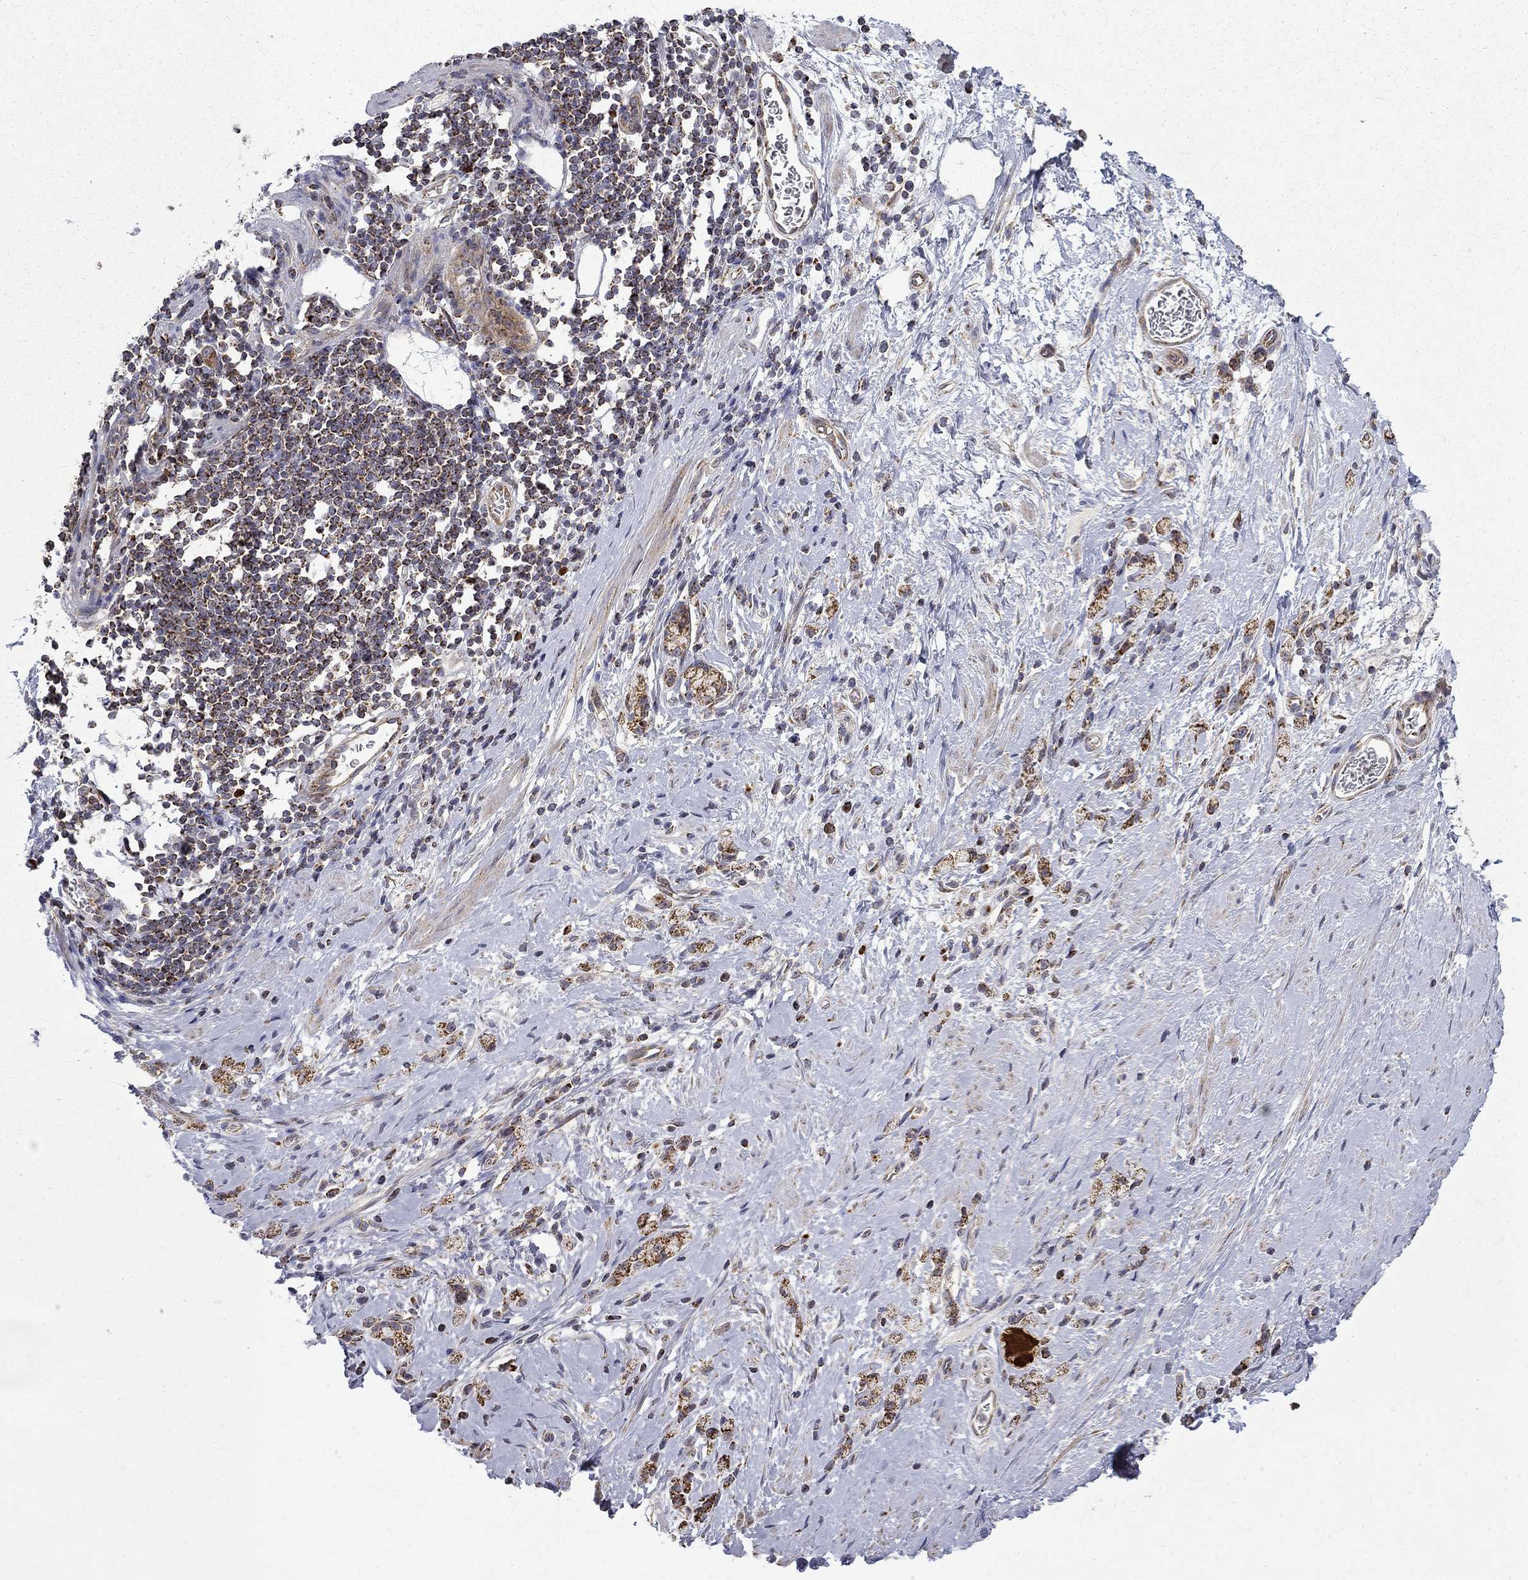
{"staining": {"intensity": "moderate", "quantity": "25%-75%", "location": "cytoplasmic/membranous"}, "tissue": "stomach cancer", "cell_type": "Tumor cells", "image_type": "cancer", "snomed": [{"axis": "morphology", "description": "Adenocarcinoma, NOS"}, {"axis": "topography", "description": "Stomach"}], "caption": "Moderate cytoplasmic/membranous staining for a protein is seen in approximately 25%-75% of tumor cells of stomach cancer (adenocarcinoma) using immunohistochemistry.", "gene": "PCBP3", "patient": {"sex": "male", "age": 58}}